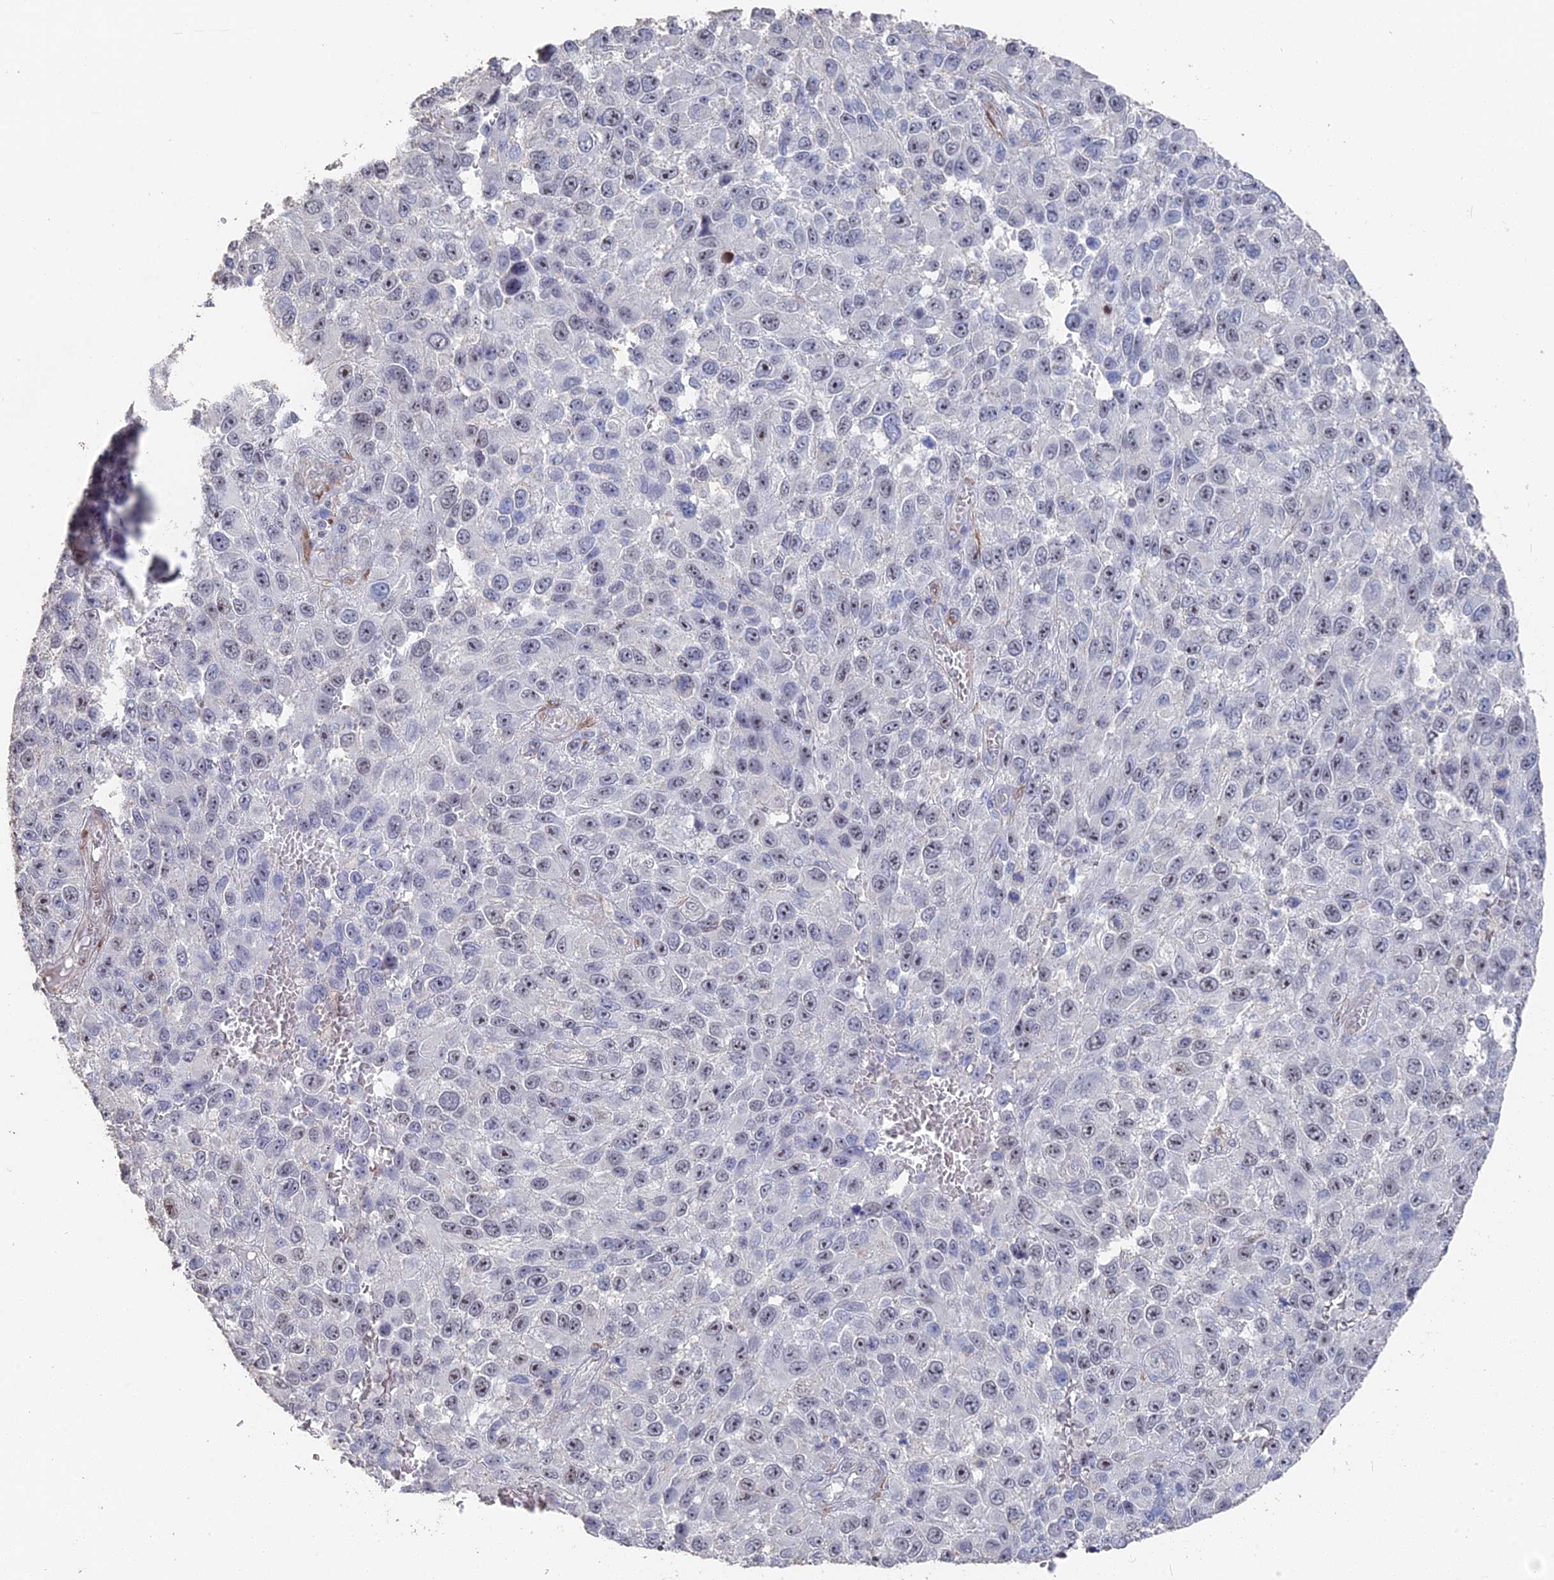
{"staining": {"intensity": "weak", "quantity": "25%-75%", "location": "nuclear"}, "tissue": "melanoma", "cell_type": "Tumor cells", "image_type": "cancer", "snomed": [{"axis": "morphology", "description": "Normal tissue, NOS"}, {"axis": "morphology", "description": "Malignant melanoma, NOS"}, {"axis": "topography", "description": "Skin"}], "caption": "Immunohistochemical staining of human malignant melanoma shows low levels of weak nuclear expression in approximately 25%-75% of tumor cells. (Brightfield microscopy of DAB IHC at high magnification).", "gene": "SEMG2", "patient": {"sex": "female", "age": 96}}